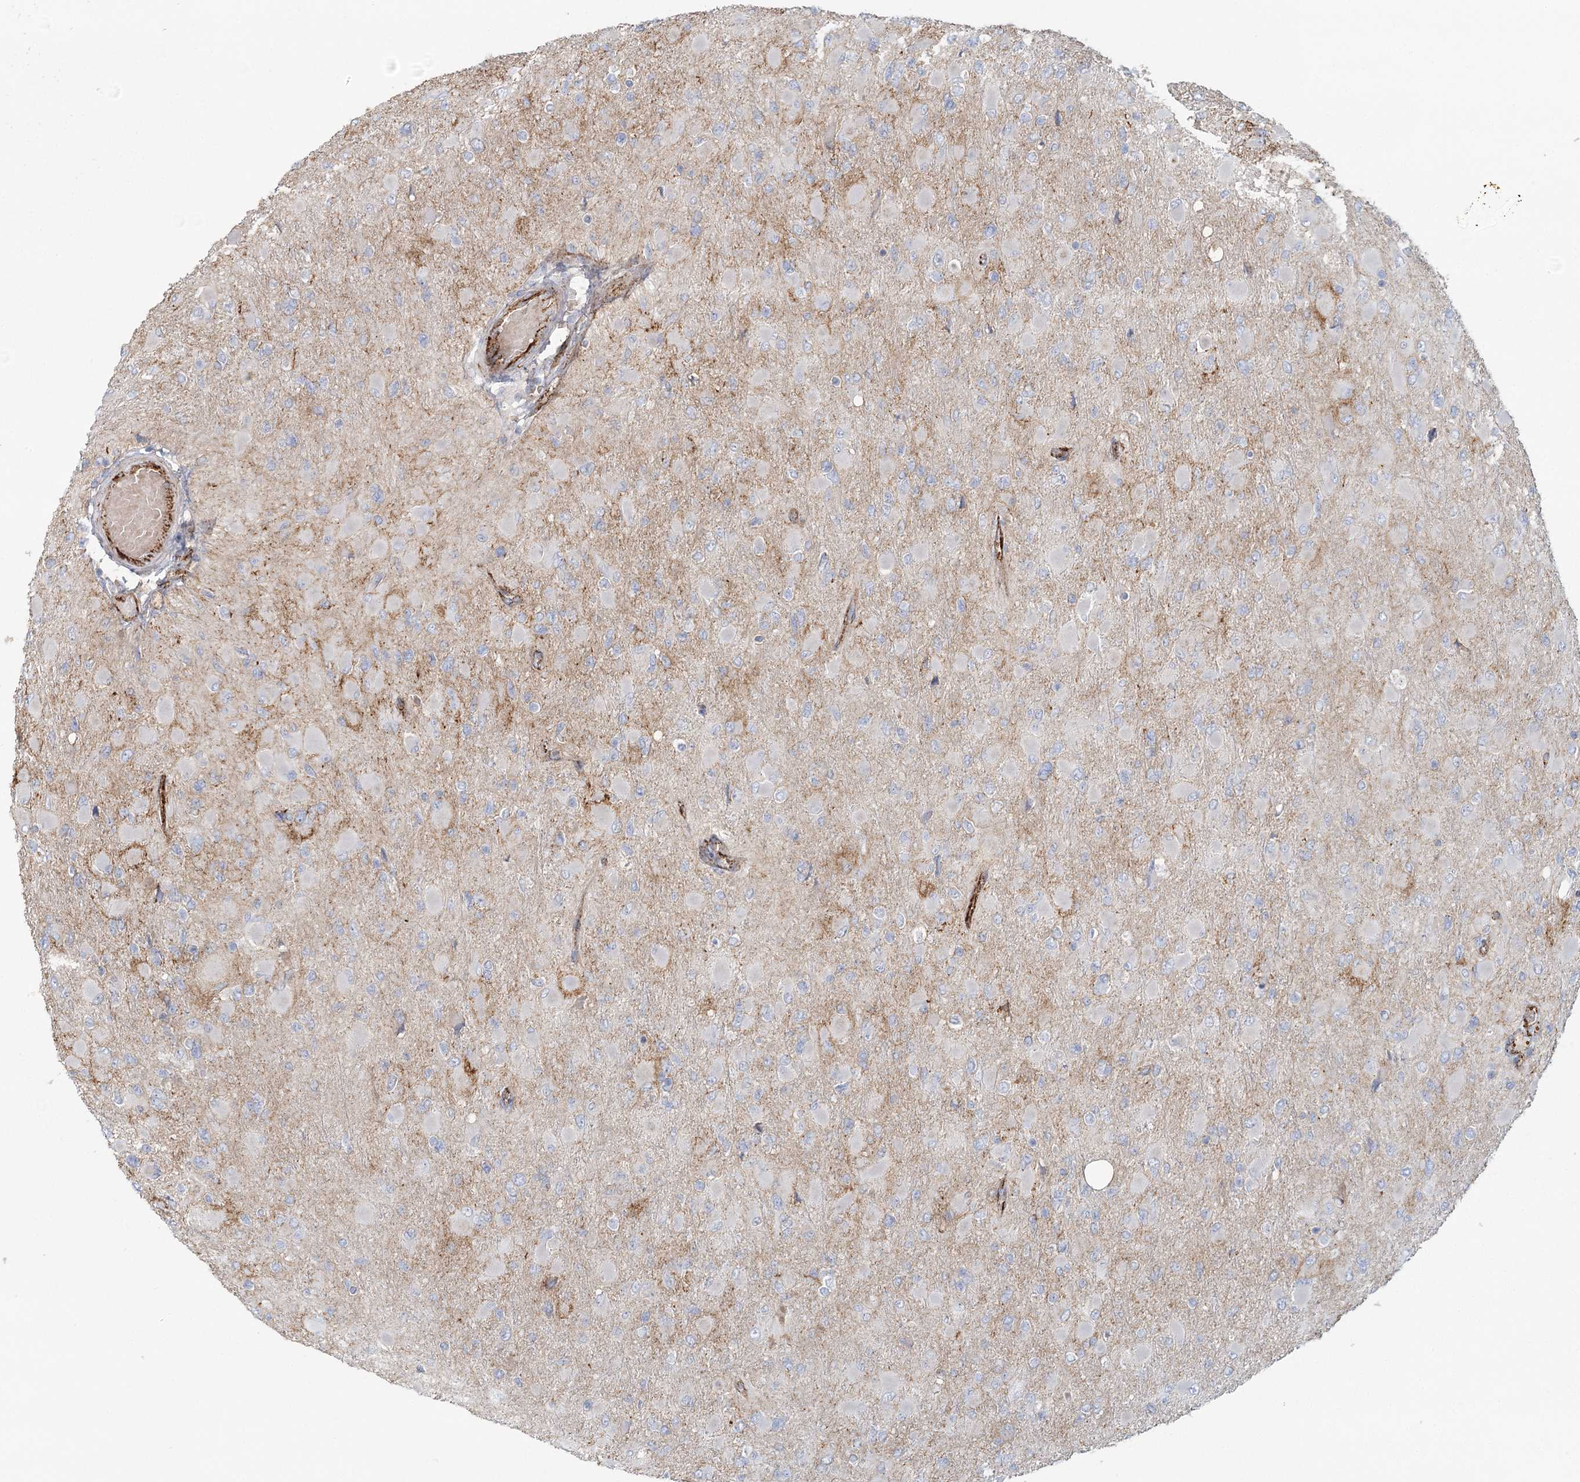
{"staining": {"intensity": "negative", "quantity": "none", "location": "none"}, "tissue": "glioma", "cell_type": "Tumor cells", "image_type": "cancer", "snomed": [{"axis": "morphology", "description": "Glioma, malignant, High grade"}, {"axis": "topography", "description": "Cerebral cortex"}], "caption": "Immunohistochemistry image of human glioma stained for a protein (brown), which shows no staining in tumor cells.", "gene": "KBTBD4", "patient": {"sex": "female", "age": 36}}